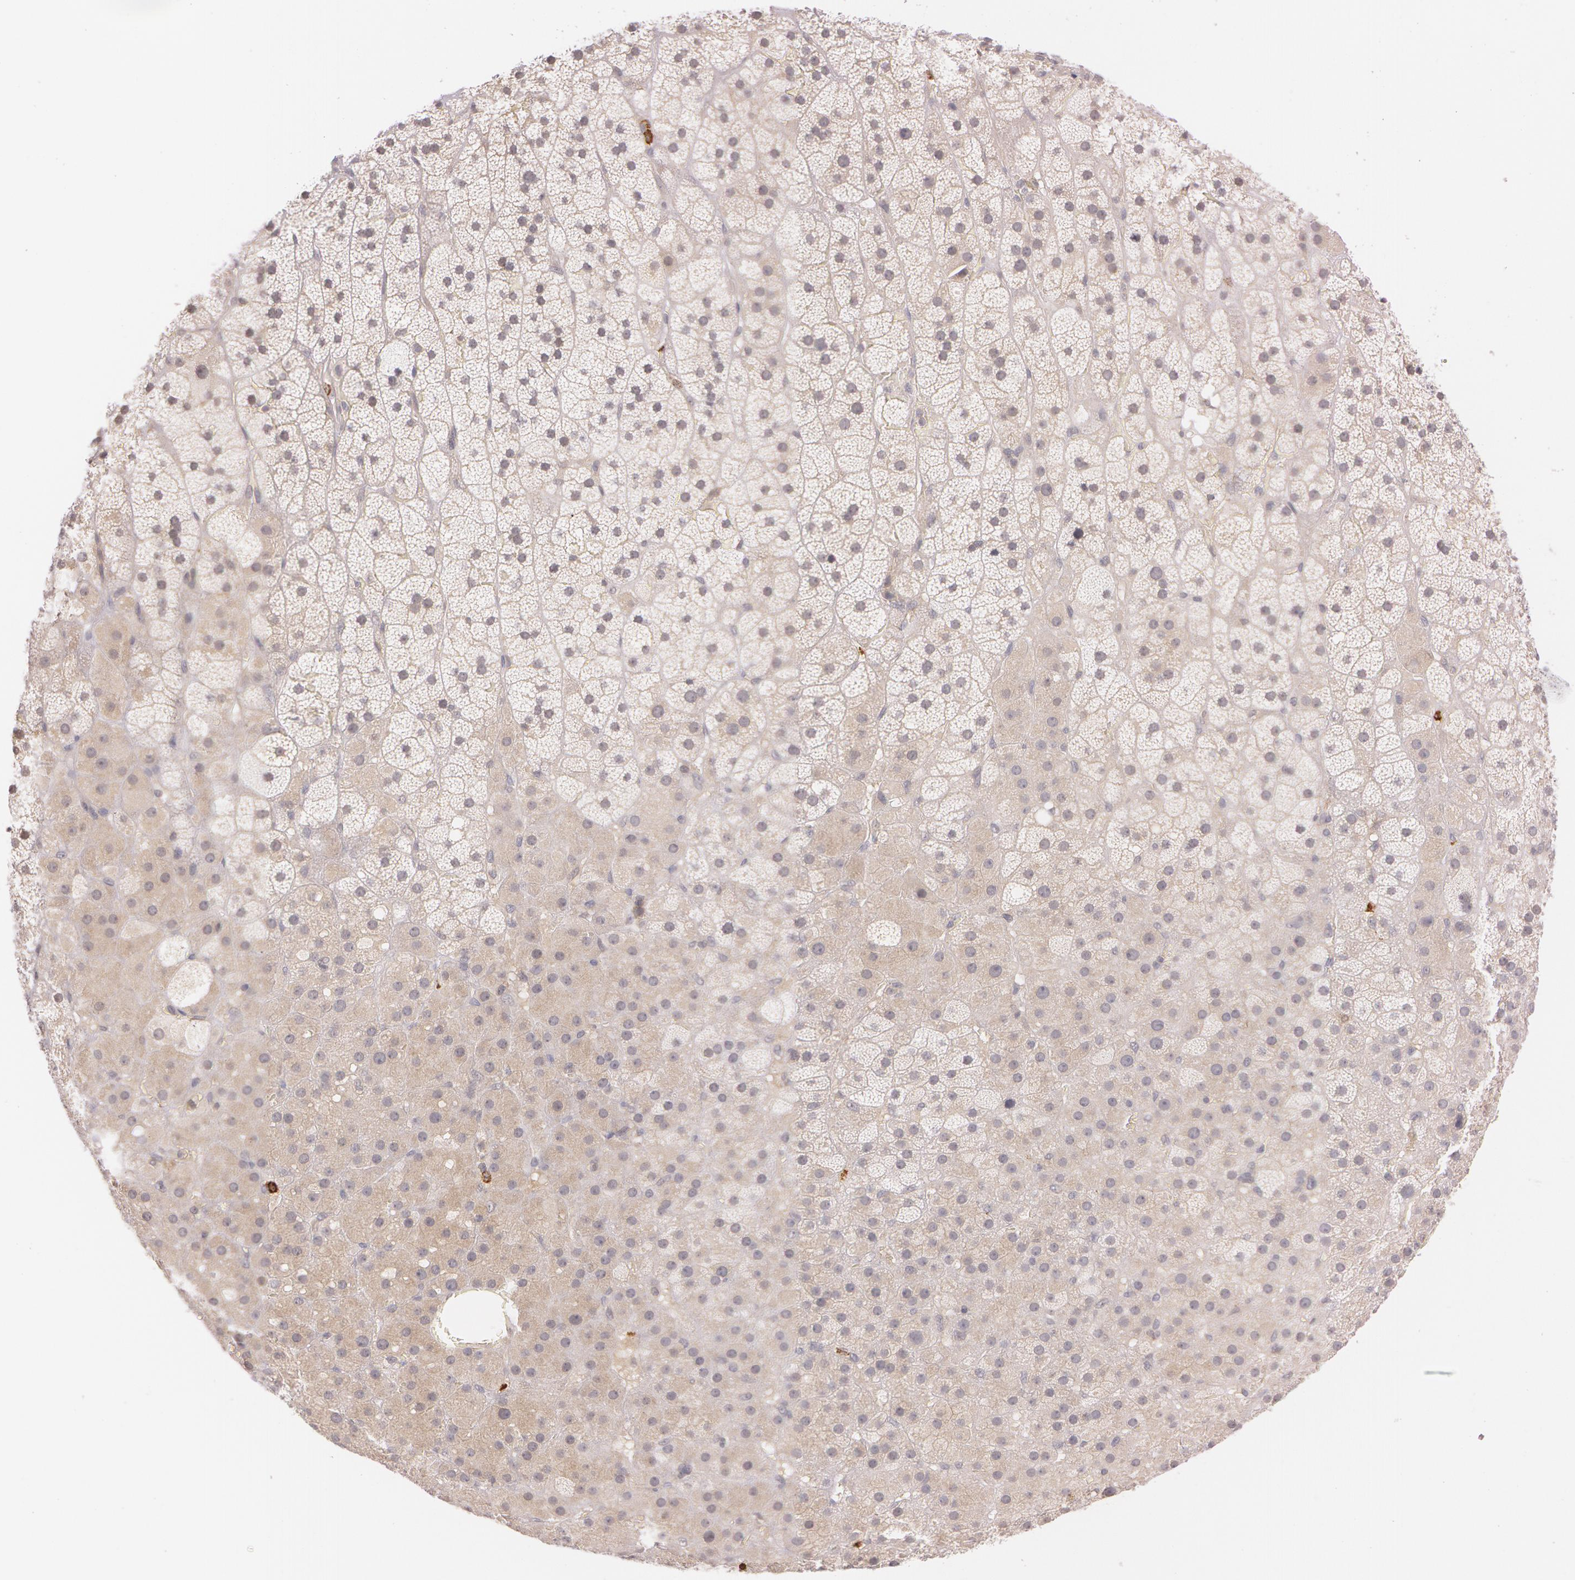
{"staining": {"intensity": "weak", "quantity": ">75%", "location": "cytoplasmic/membranous"}, "tissue": "adrenal gland", "cell_type": "Glandular cells", "image_type": "normal", "snomed": [{"axis": "morphology", "description": "Normal tissue, NOS"}, {"axis": "topography", "description": "Adrenal gland"}], "caption": "Glandular cells show low levels of weak cytoplasmic/membranous expression in approximately >75% of cells in normal adrenal gland. (brown staining indicates protein expression, while blue staining denotes nuclei).", "gene": "ATG2B", "patient": {"sex": "male", "age": 35}}